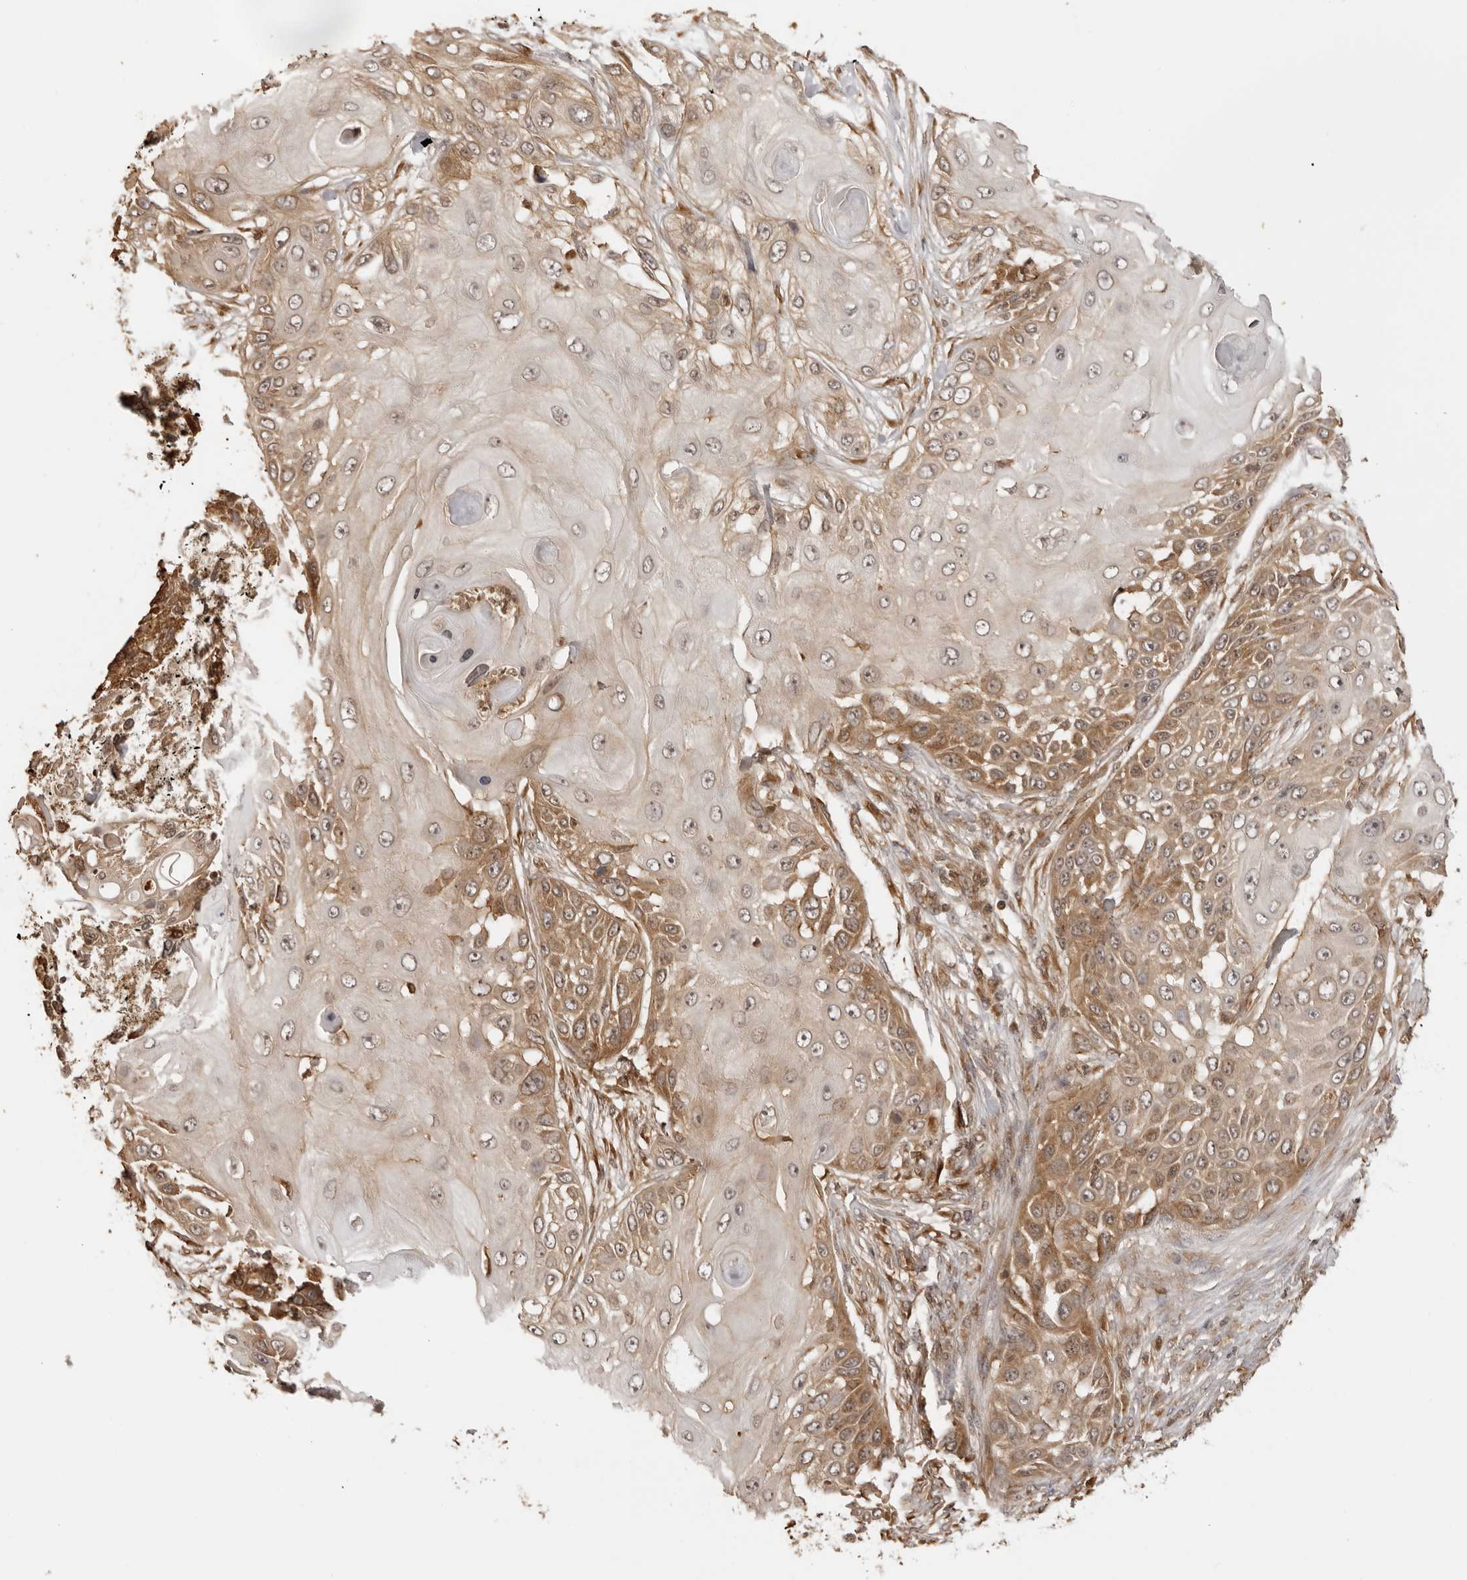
{"staining": {"intensity": "moderate", "quantity": "<25%", "location": "cytoplasmic/membranous"}, "tissue": "skin cancer", "cell_type": "Tumor cells", "image_type": "cancer", "snomed": [{"axis": "morphology", "description": "Squamous cell carcinoma, NOS"}, {"axis": "topography", "description": "Skin"}], "caption": "Immunohistochemical staining of human skin cancer displays low levels of moderate cytoplasmic/membranous positivity in about <25% of tumor cells.", "gene": "IKBKE", "patient": {"sex": "female", "age": 44}}